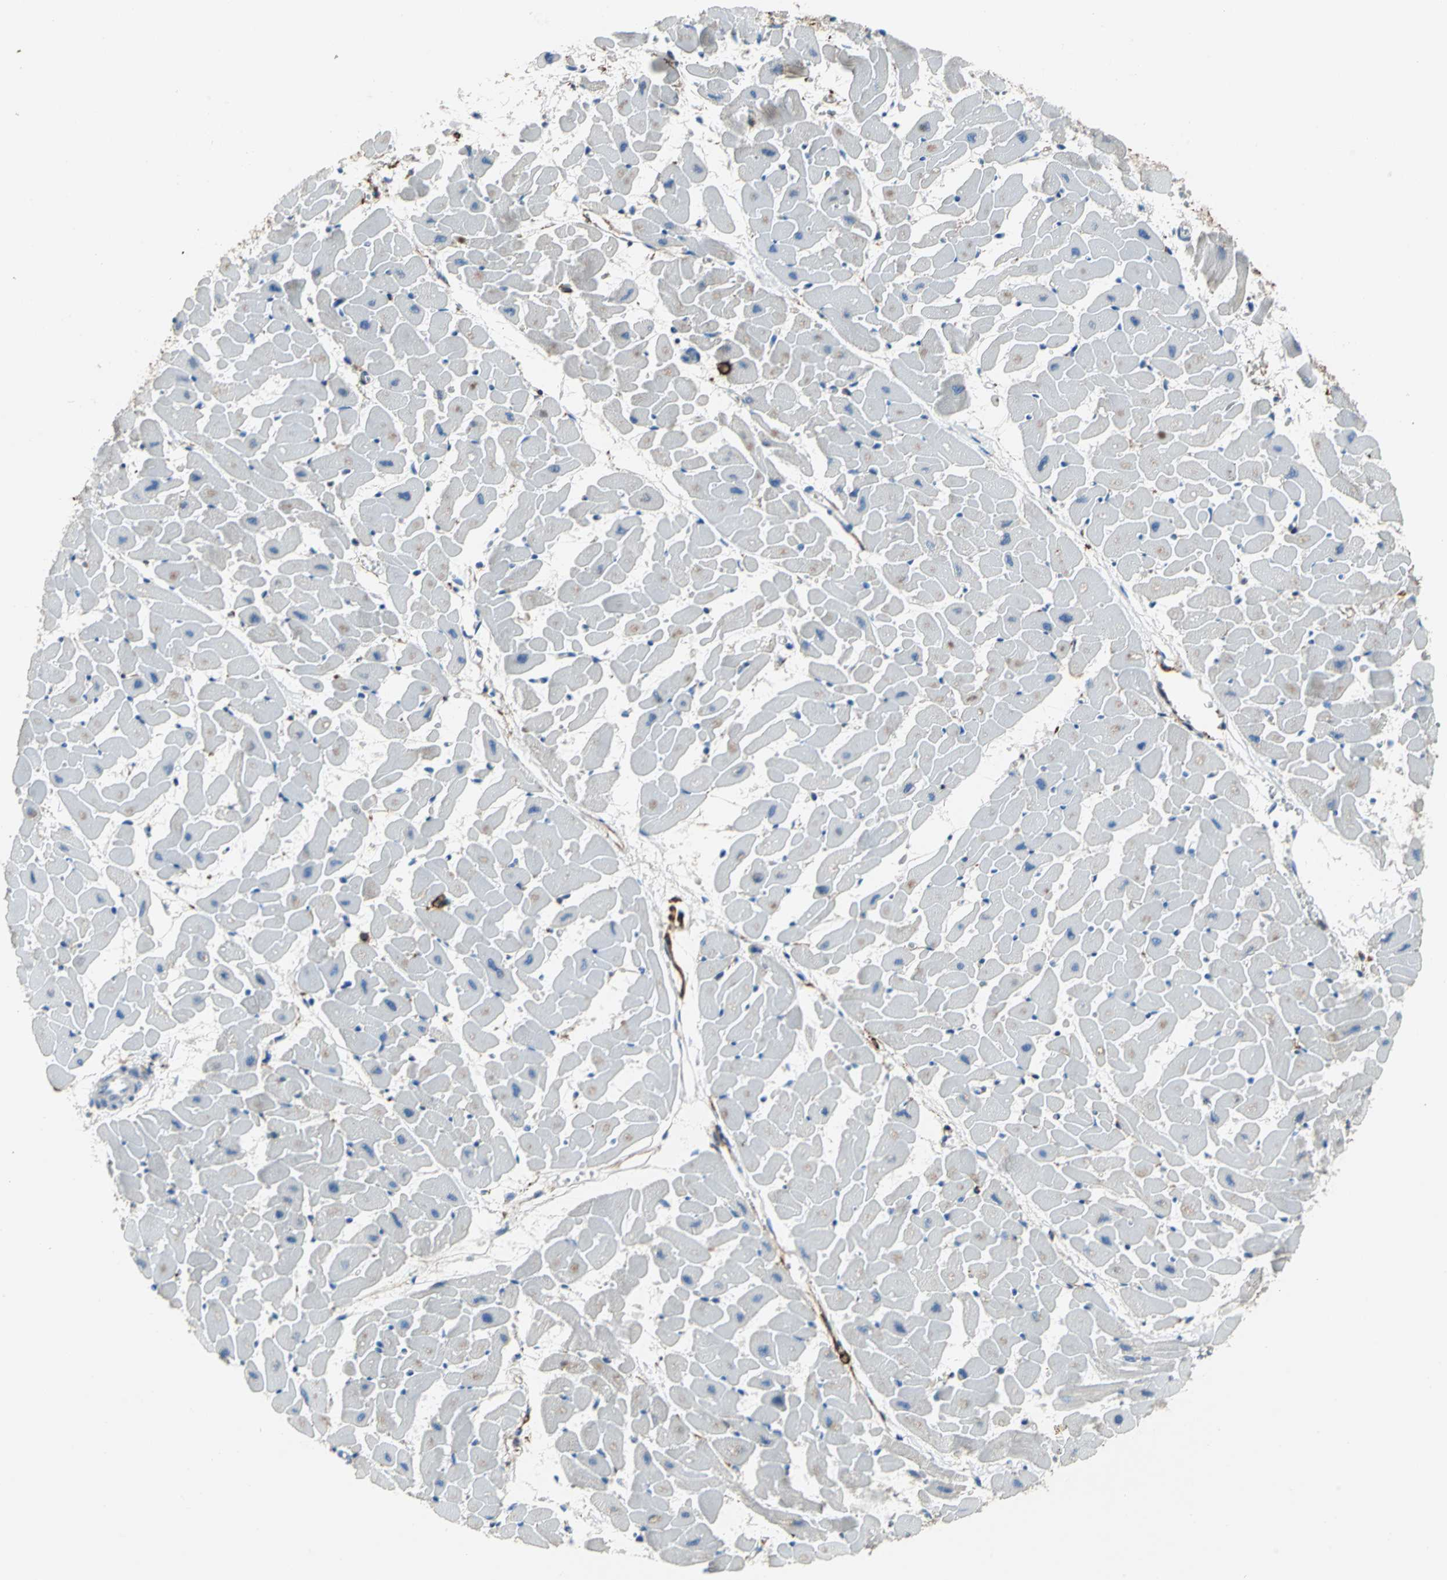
{"staining": {"intensity": "negative", "quantity": "none", "location": "none"}, "tissue": "heart muscle", "cell_type": "Cardiomyocytes", "image_type": "normal", "snomed": [{"axis": "morphology", "description": "Normal tissue, NOS"}, {"axis": "topography", "description": "Heart"}], "caption": "Cardiomyocytes are negative for protein expression in unremarkable human heart muscle. (DAB (3,3'-diaminobenzidine) immunohistochemistry, high magnification).", "gene": "CD44", "patient": {"sex": "female", "age": 19}}